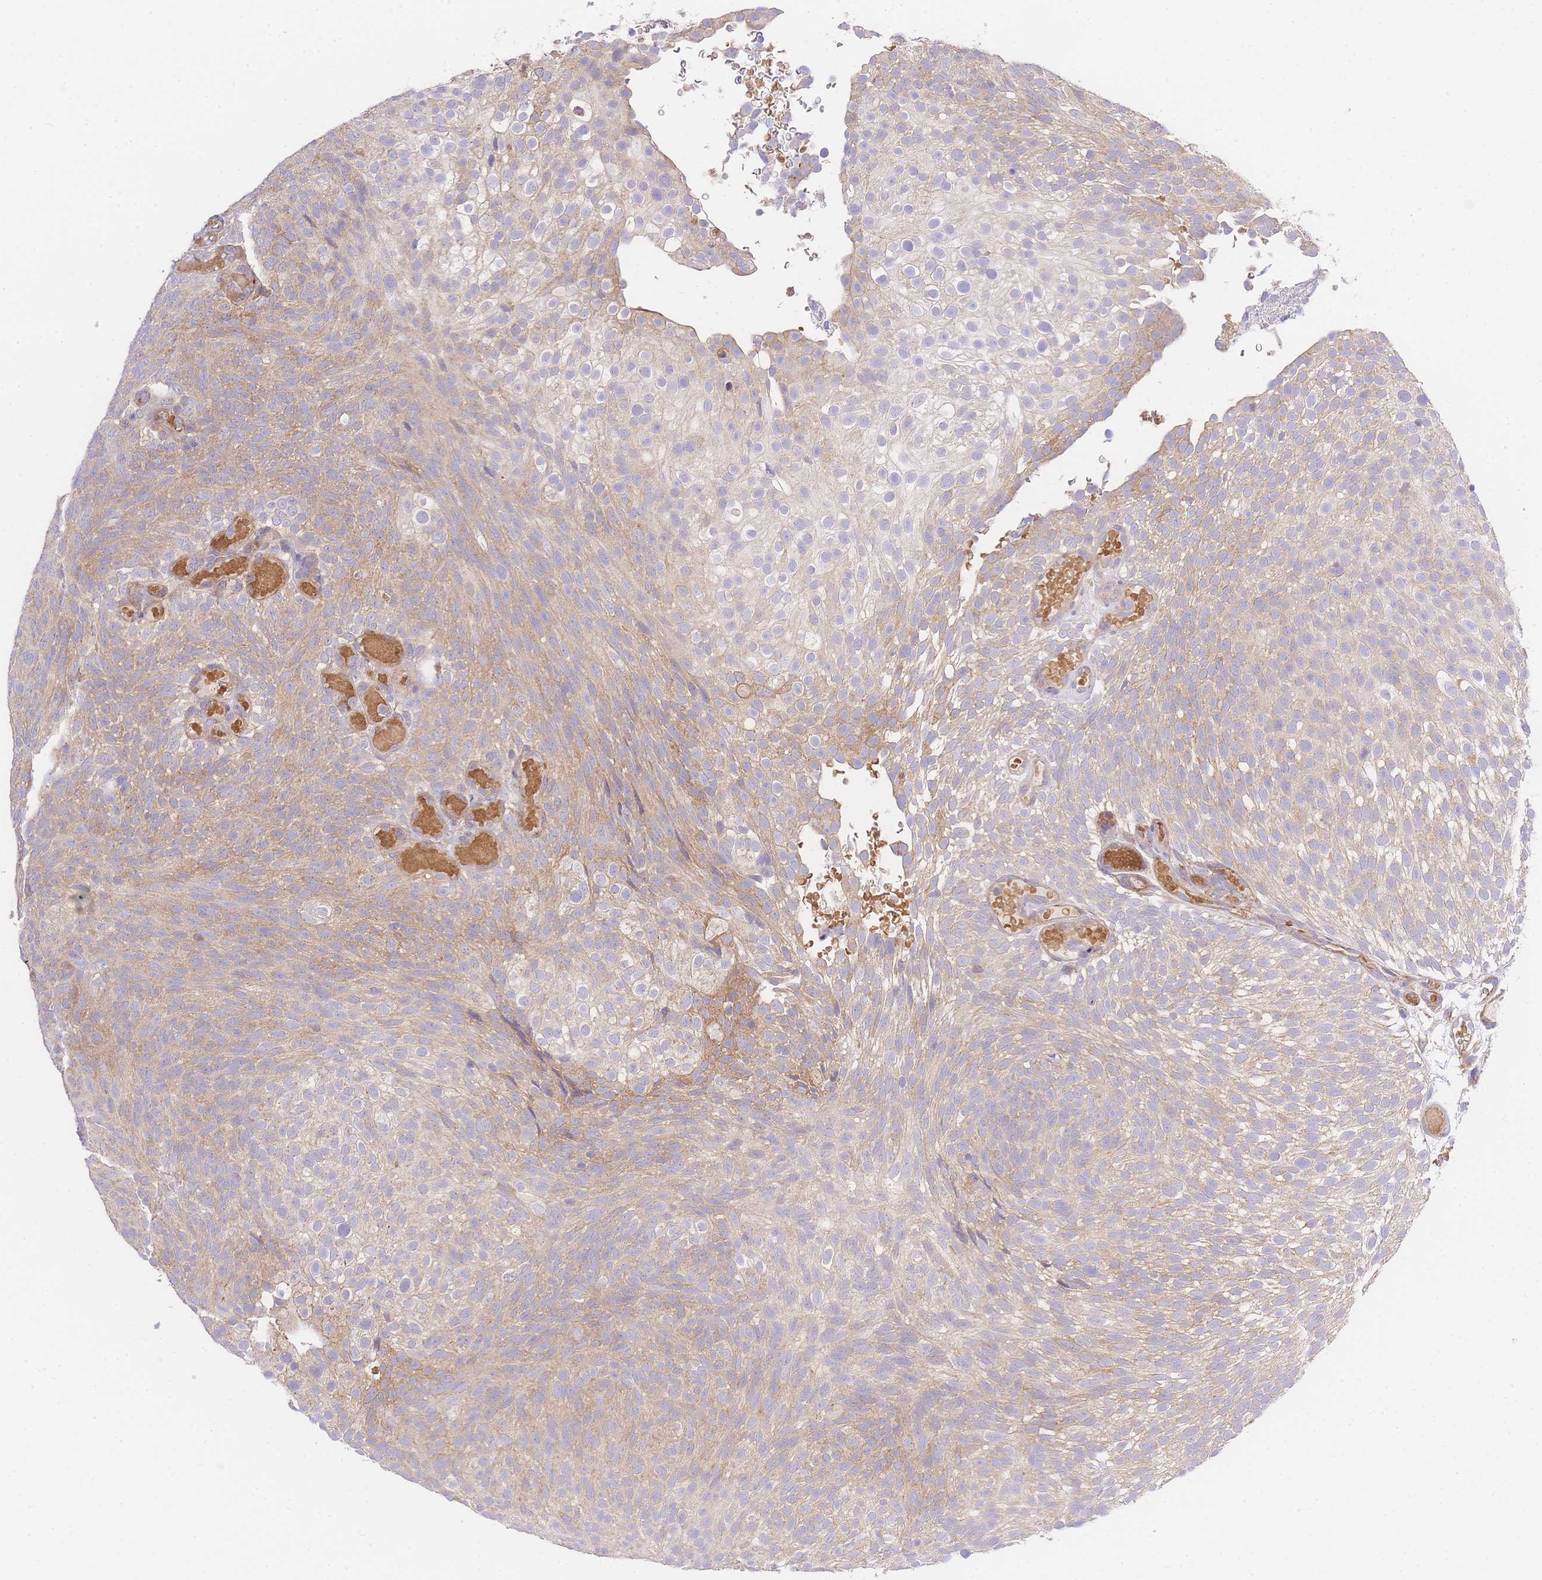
{"staining": {"intensity": "weak", "quantity": "25%-75%", "location": "cytoplasmic/membranous"}, "tissue": "urothelial cancer", "cell_type": "Tumor cells", "image_type": "cancer", "snomed": [{"axis": "morphology", "description": "Urothelial carcinoma, Low grade"}, {"axis": "topography", "description": "Urinary bladder"}], "caption": "DAB (3,3'-diaminobenzidine) immunohistochemical staining of human low-grade urothelial carcinoma demonstrates weak cytoplasmic/membranous protein expression in about 25%-75% of tumor cells. (IHC, brightfield microscopy, high magnification).", "gene": "INSYN2B", "patient": {"sex": "male", "age": 78}}